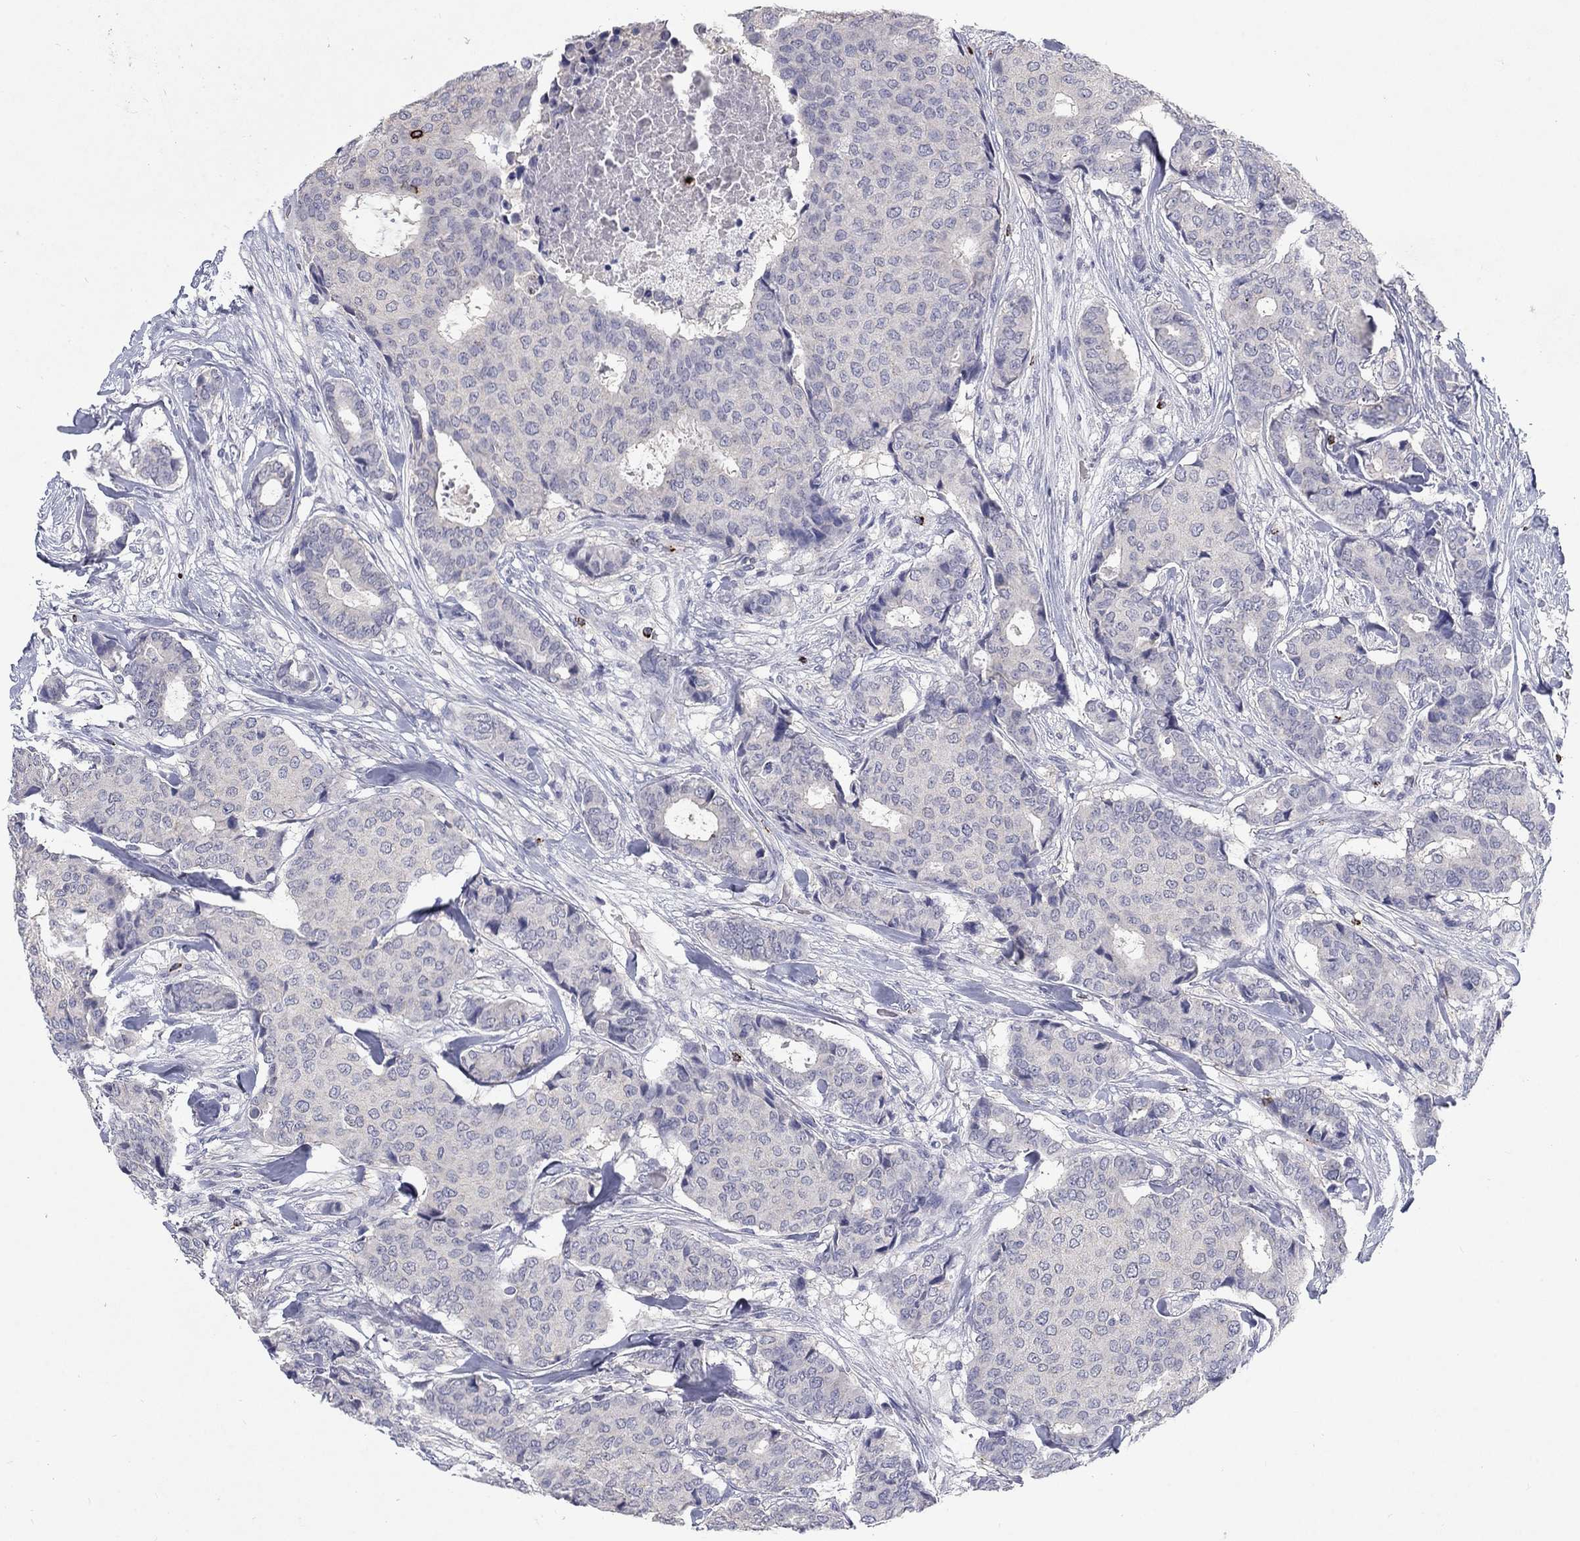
{"staining": {"intensity": "negative", "quantity": "none", "location": "none"}, "tissue": "breast cancer", "cell_type": "Tumor cells", "image_type": "cancer", "snomed": [{"axis": "morphology", "description": "Duct carcinoma"}, {"axis": "topography", "description": "Breast"}], "caption": "The micrograph reveals no significant expression in tumor cells of breast cancer. (Brightfield microscopy of DAB (3,3'-diaminobenzidine) immunohistochemistry (IHC) at high magnification).", "gene": "GZMA", "patient": {"sex": "female", "age": 75}}